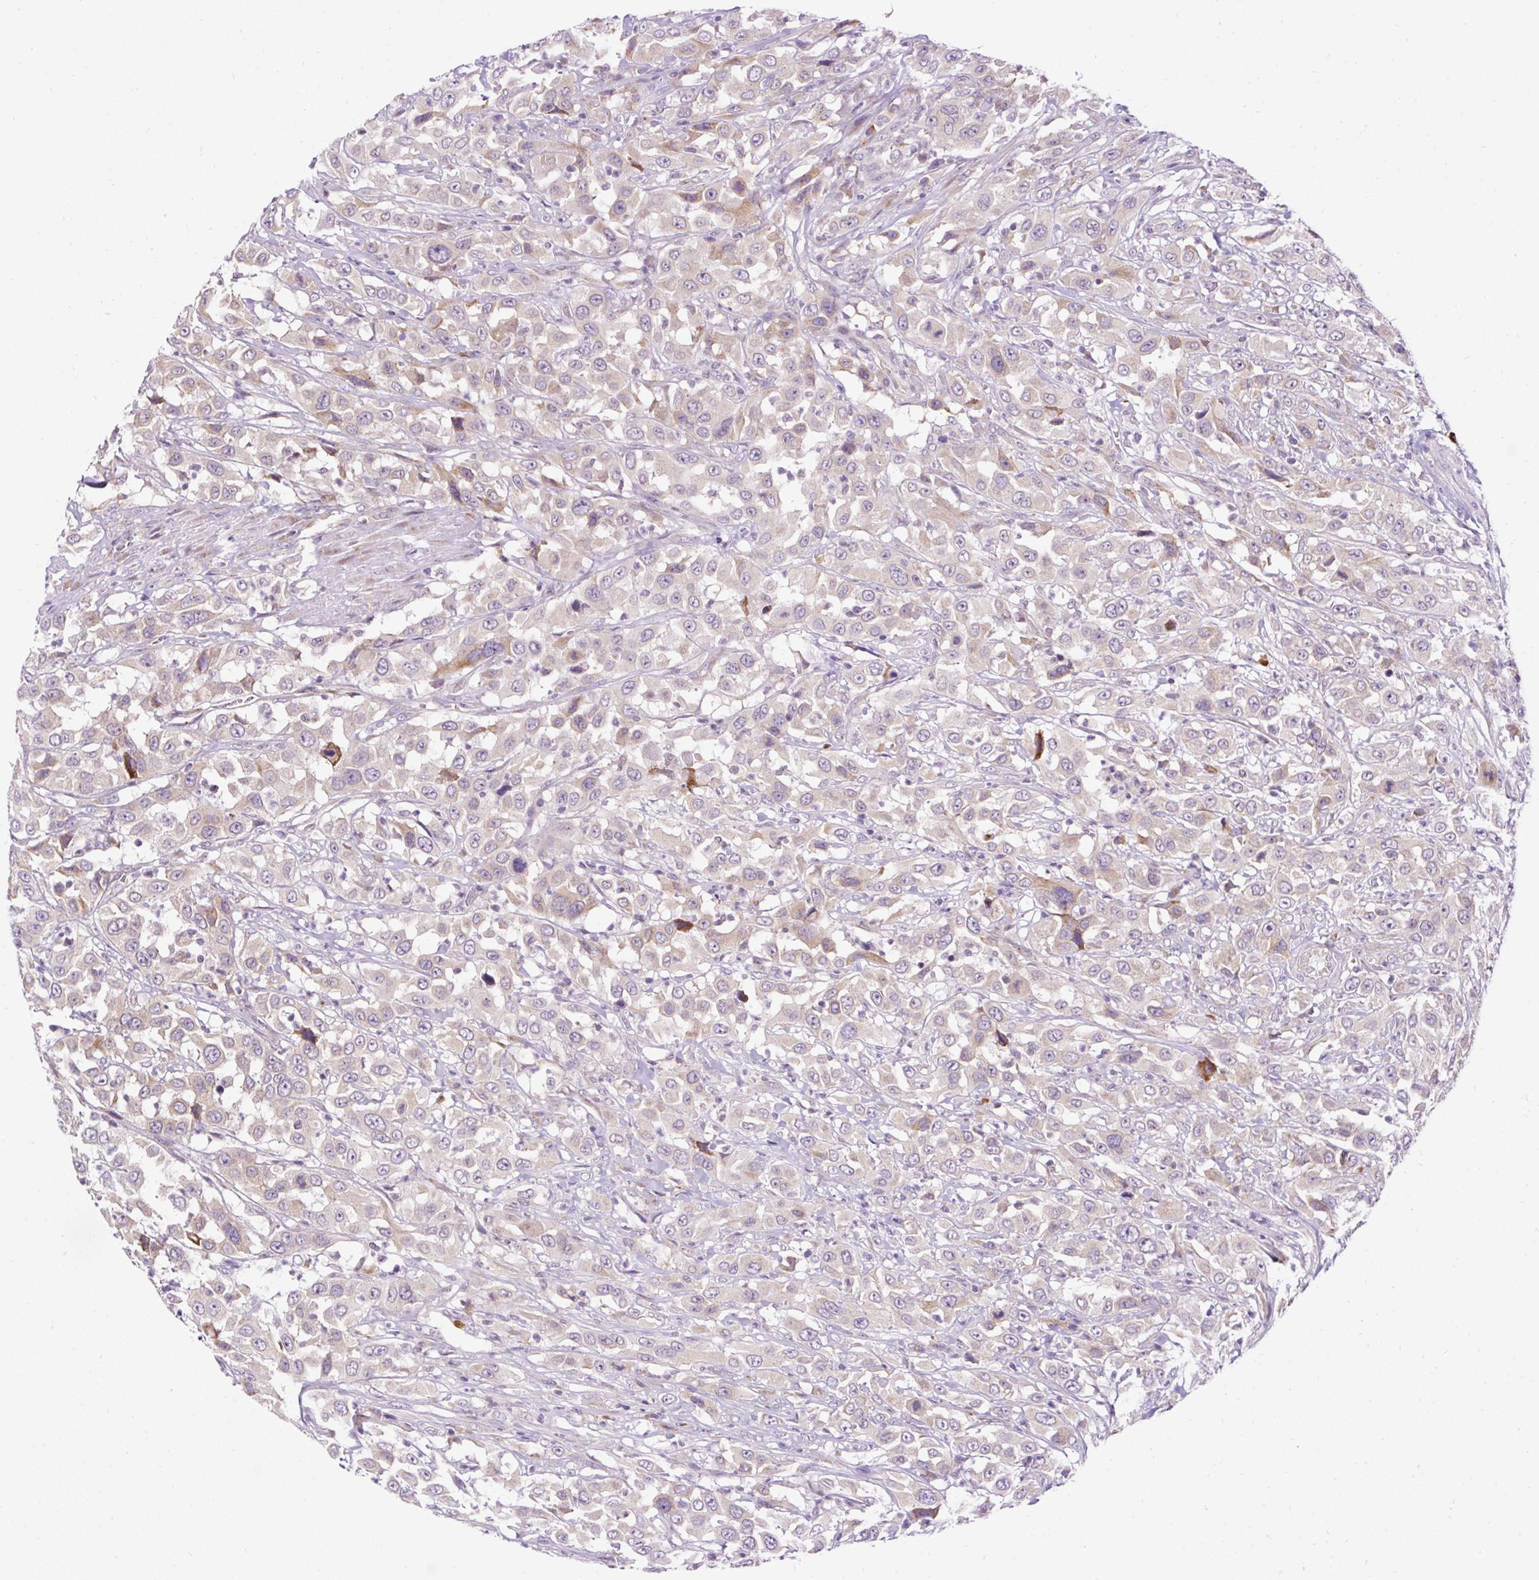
{"staining": {"intensity": "weak", "quantity": "<25%", "location": "cytoplasmic/membranous"}, "tissue": "urothelial cancer", "cell_type": "Tumor cells", "image_type": "cancer", "snomed": [{"axis": "morphology", "description": "Urothelial carcinoma, High grade"}, {"axis": "topography", "description": "Urinary bladder"}], "caption": "Tumor cells show no significant positivity in urothelial cancer.", "gene": "FMC1", "patient": {"sex": "male", "age": 61}}